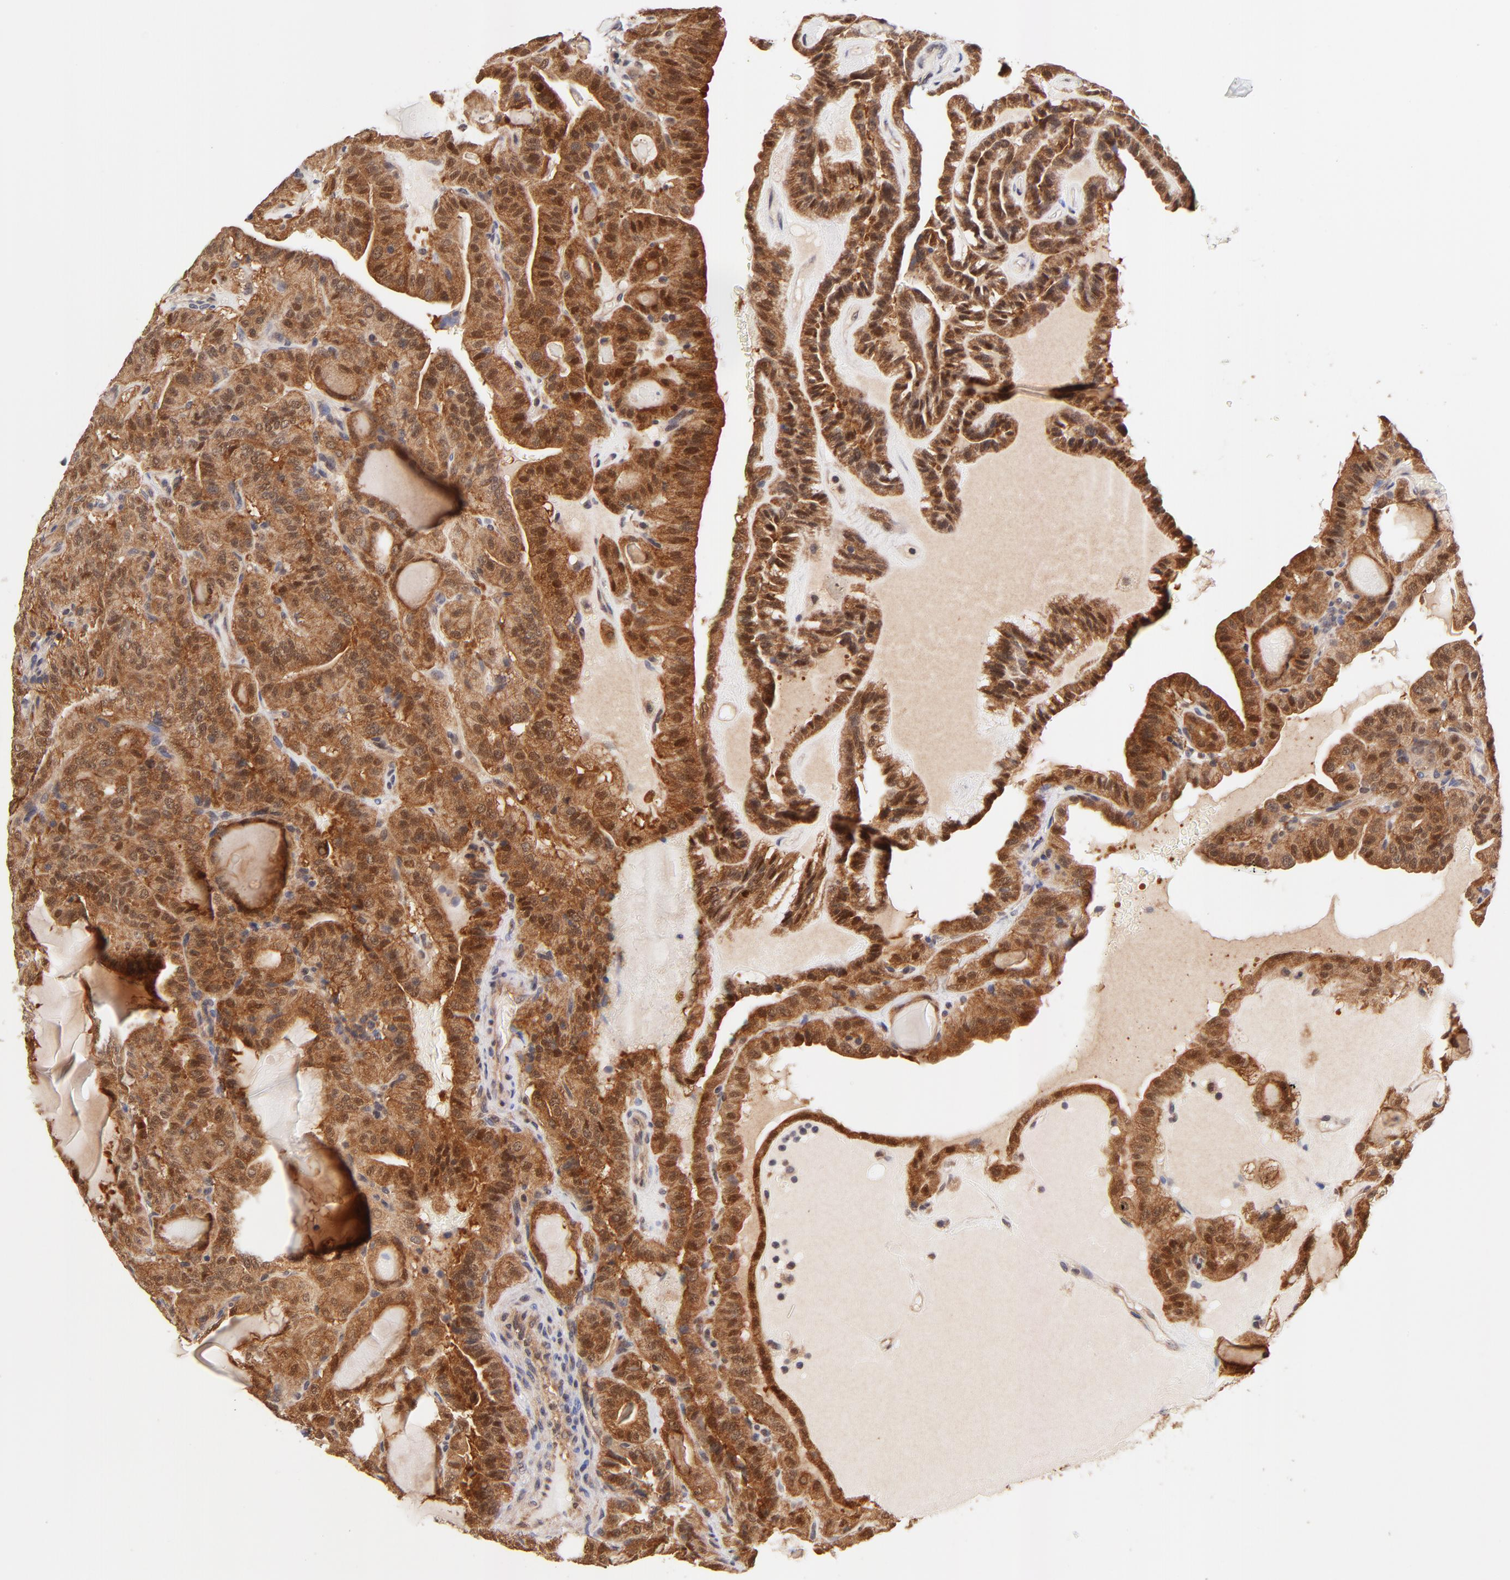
{"staining": {"intensity": "strong", "quantity": ">75%", "location": "cytoplasmic/membranous,nuclear"}, "tissue": "thyroid cancer", "cell_type": "Tumor cells", "image_type": "cancer", "snomed": [{"axis": "morphology", "description": "Papillary adenocarcinoma, NOS"}, {"axis": "topography", "description": "Thyroid gland"}], "caption": "IHC histopathology image of thyroid cancer (papillary adenocarcinoma) stained for a protein (brown), which reveals high levels of strong cytoplasmic/membranous and nuclear positivity in about >75% of tumor cells.", "gene": "TXNL1", "patient": {"sex": "male", "age": 77}}